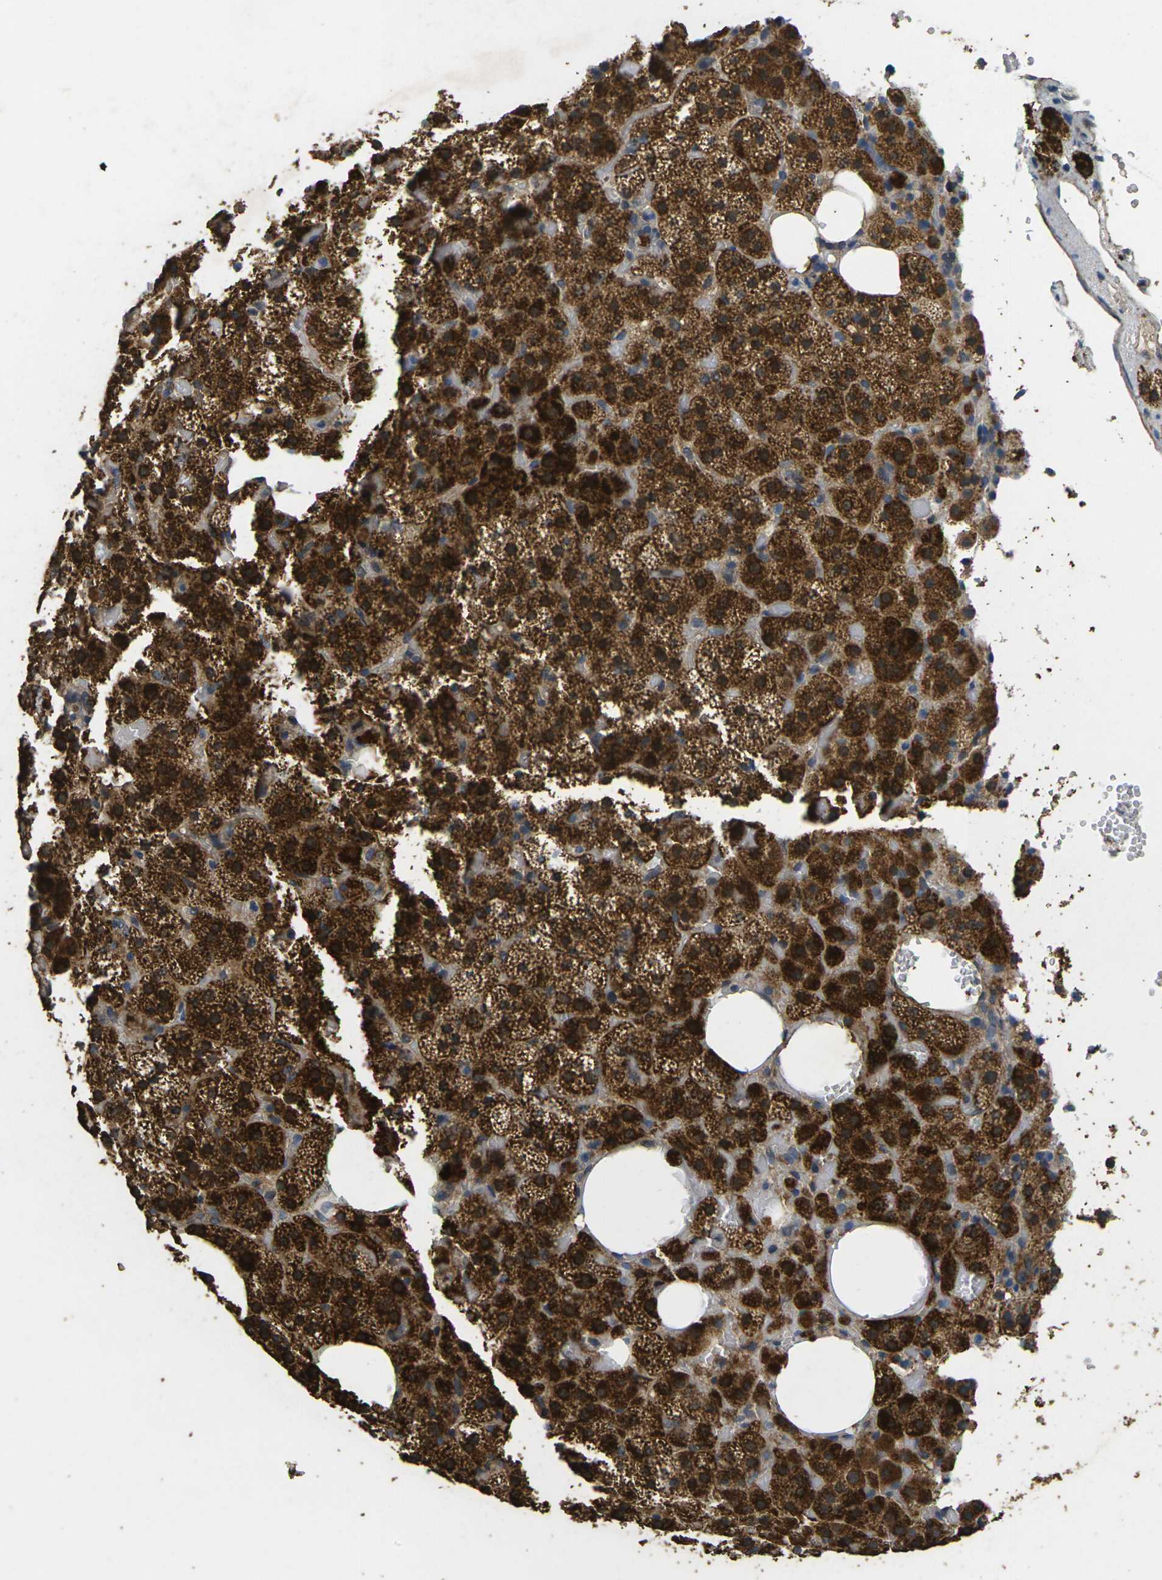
{"staining": {"intensity": "strong", "quantity": ">75%", "location": "cytoplasmic/membranous"}, "tissue": "adrenal gland", "cell_type": "Glandular cells", "image_type": "normal", "snomed": [{"axis": "morphology", "description": "Normal tissue, NOS"}, {"axis": "topography", "description": "Adrenal gland"}], "caption": "Protein analysis of unremarkable adrenal gland demonstrates strong cytoplasmic/membranous expression in approximately >75% of glandular cells.", "gene": "MAPK11", "patient": {"sex": "female", "age": 59}}